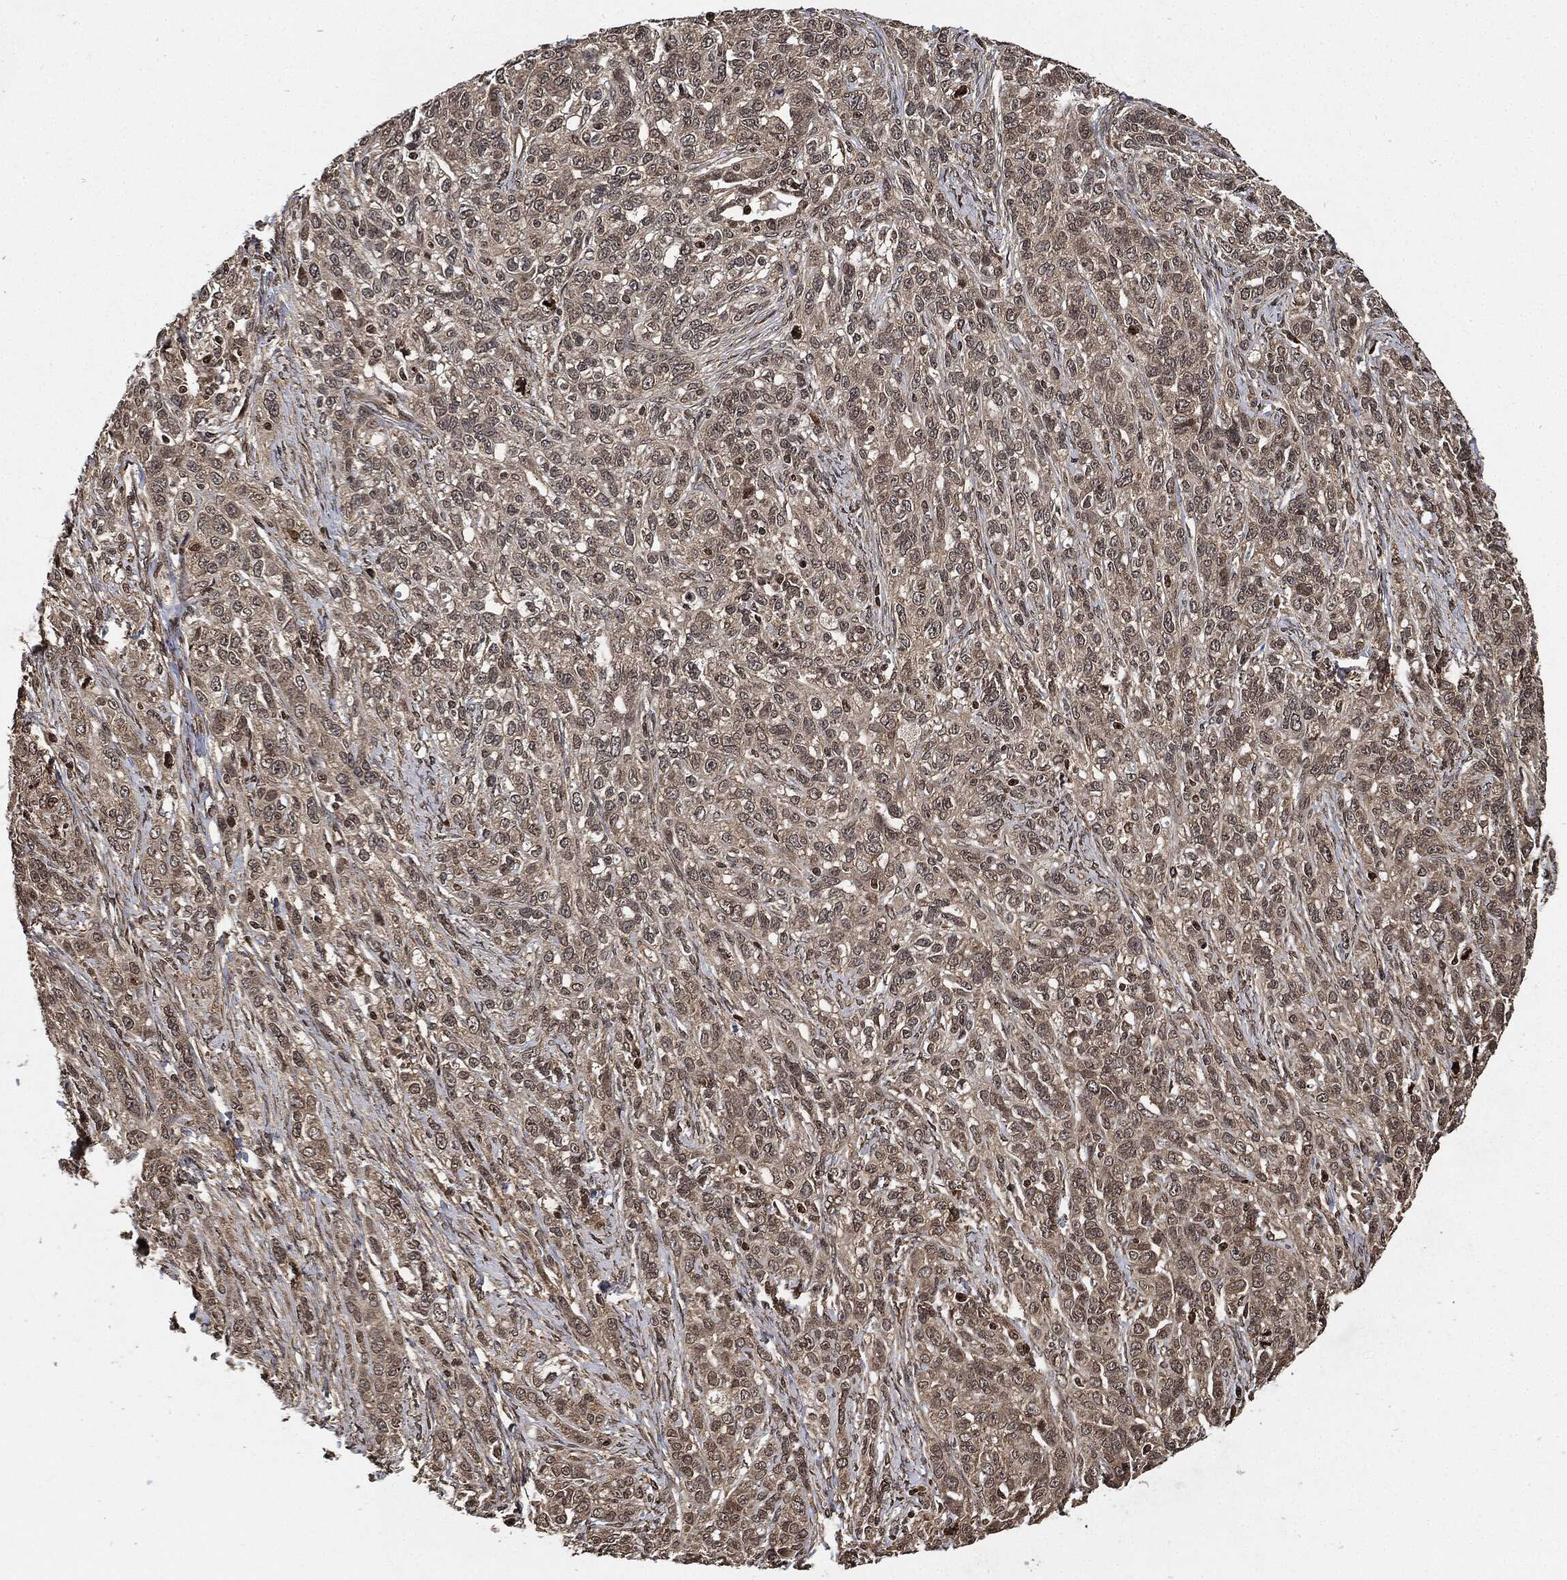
{"staining": {"intensity": "negative", "quantity": "none", "location": "none"}, "tissue": "ovarian cancer", "cell_type": "Tumor cells", "image_type": "cancer", "snomed": [{"axis": "morphology", "description": "Cystadenocarcinoma, serous, NOS"}, {"axis": "topography", "description": "Ovary"}], "caption": "Immunohistochemical staining of serous cystadenocarcinoma (ovarian) displays no significant staining in tumor cells.", "gene": "PDK1", "patient": {"sex": "female", "age": 71}}